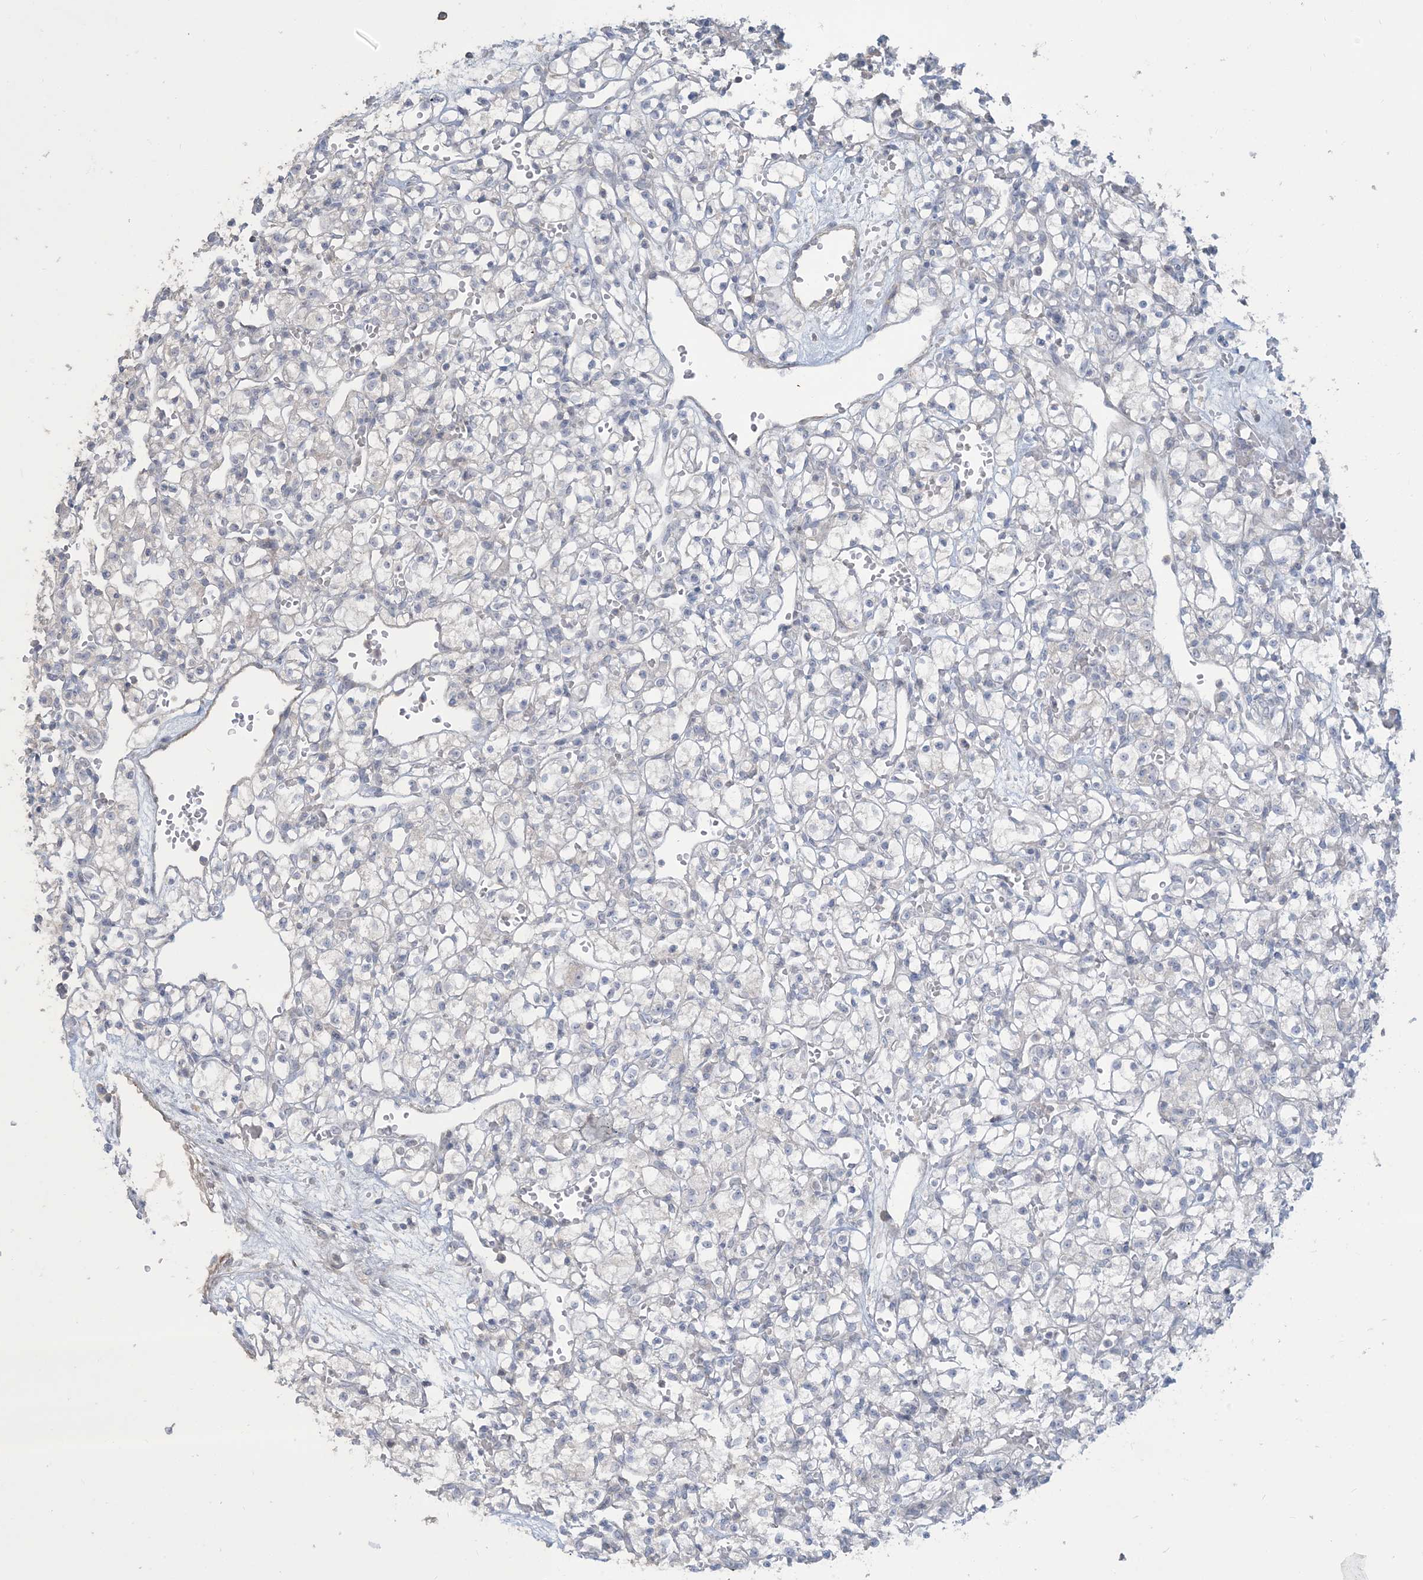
{"staining": {"intensity": "negative", "quantity": "none", "location": "none"}, "tissue": "renal cancer", "cell_type": "Tumor cells", "image_type": "cancer", "snomed": [{"axis": "morphology", "description": "Adenocarcinoma, NOS"}, {"axis": "topography", "description": "Kidney"}], "caption": "This is an immunohistochemistry photomicrograph of renal adenocarcinoma. There is no expression in tumor cells.", "gene": "NPHS2", "patient": {"sex": "female", "age": 59}}